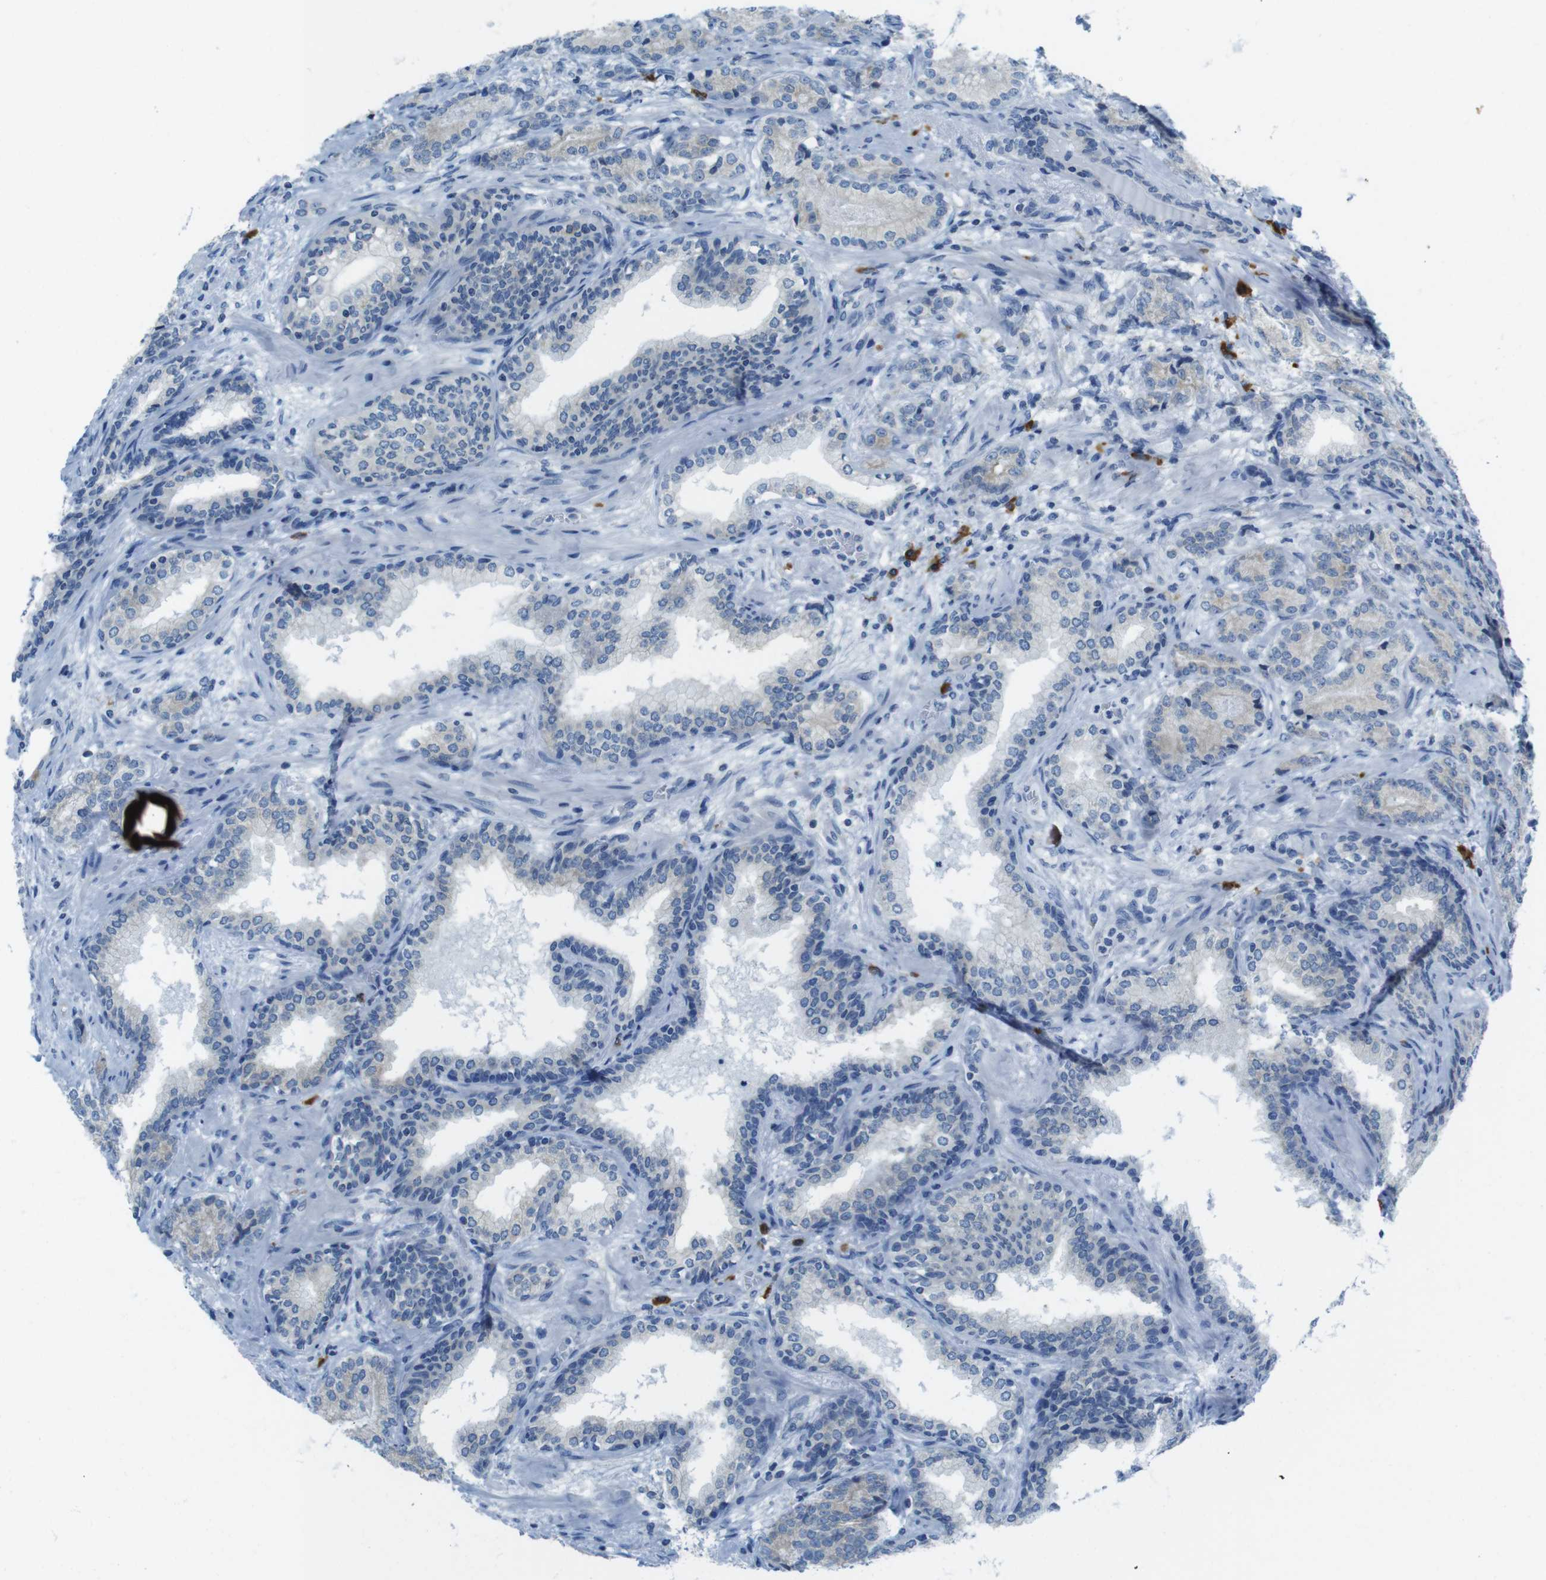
{"staining": {"intensity": "weak", "quantity": ">75%", "location": "cytoplasmic/membranous"}, "tissue": "prostate cancer", "cell_type": "Tumor cells", "image_type": "cancer", "snomed": [{"axis": "morphology", "description": "Adenocarcinoma, High grade"}, {"axis": "topography", "description": "Prostate"}], "caption": "This photomicrograph displays immunohistochemistry staining of prostate adenocarcinoma (high-grade), with low weak cytoplasmic/membranous positivity in approximately >75% of tumor cells.", "gene": "CLPTM1L", "patient": {"sex": "male", "age": 61}}